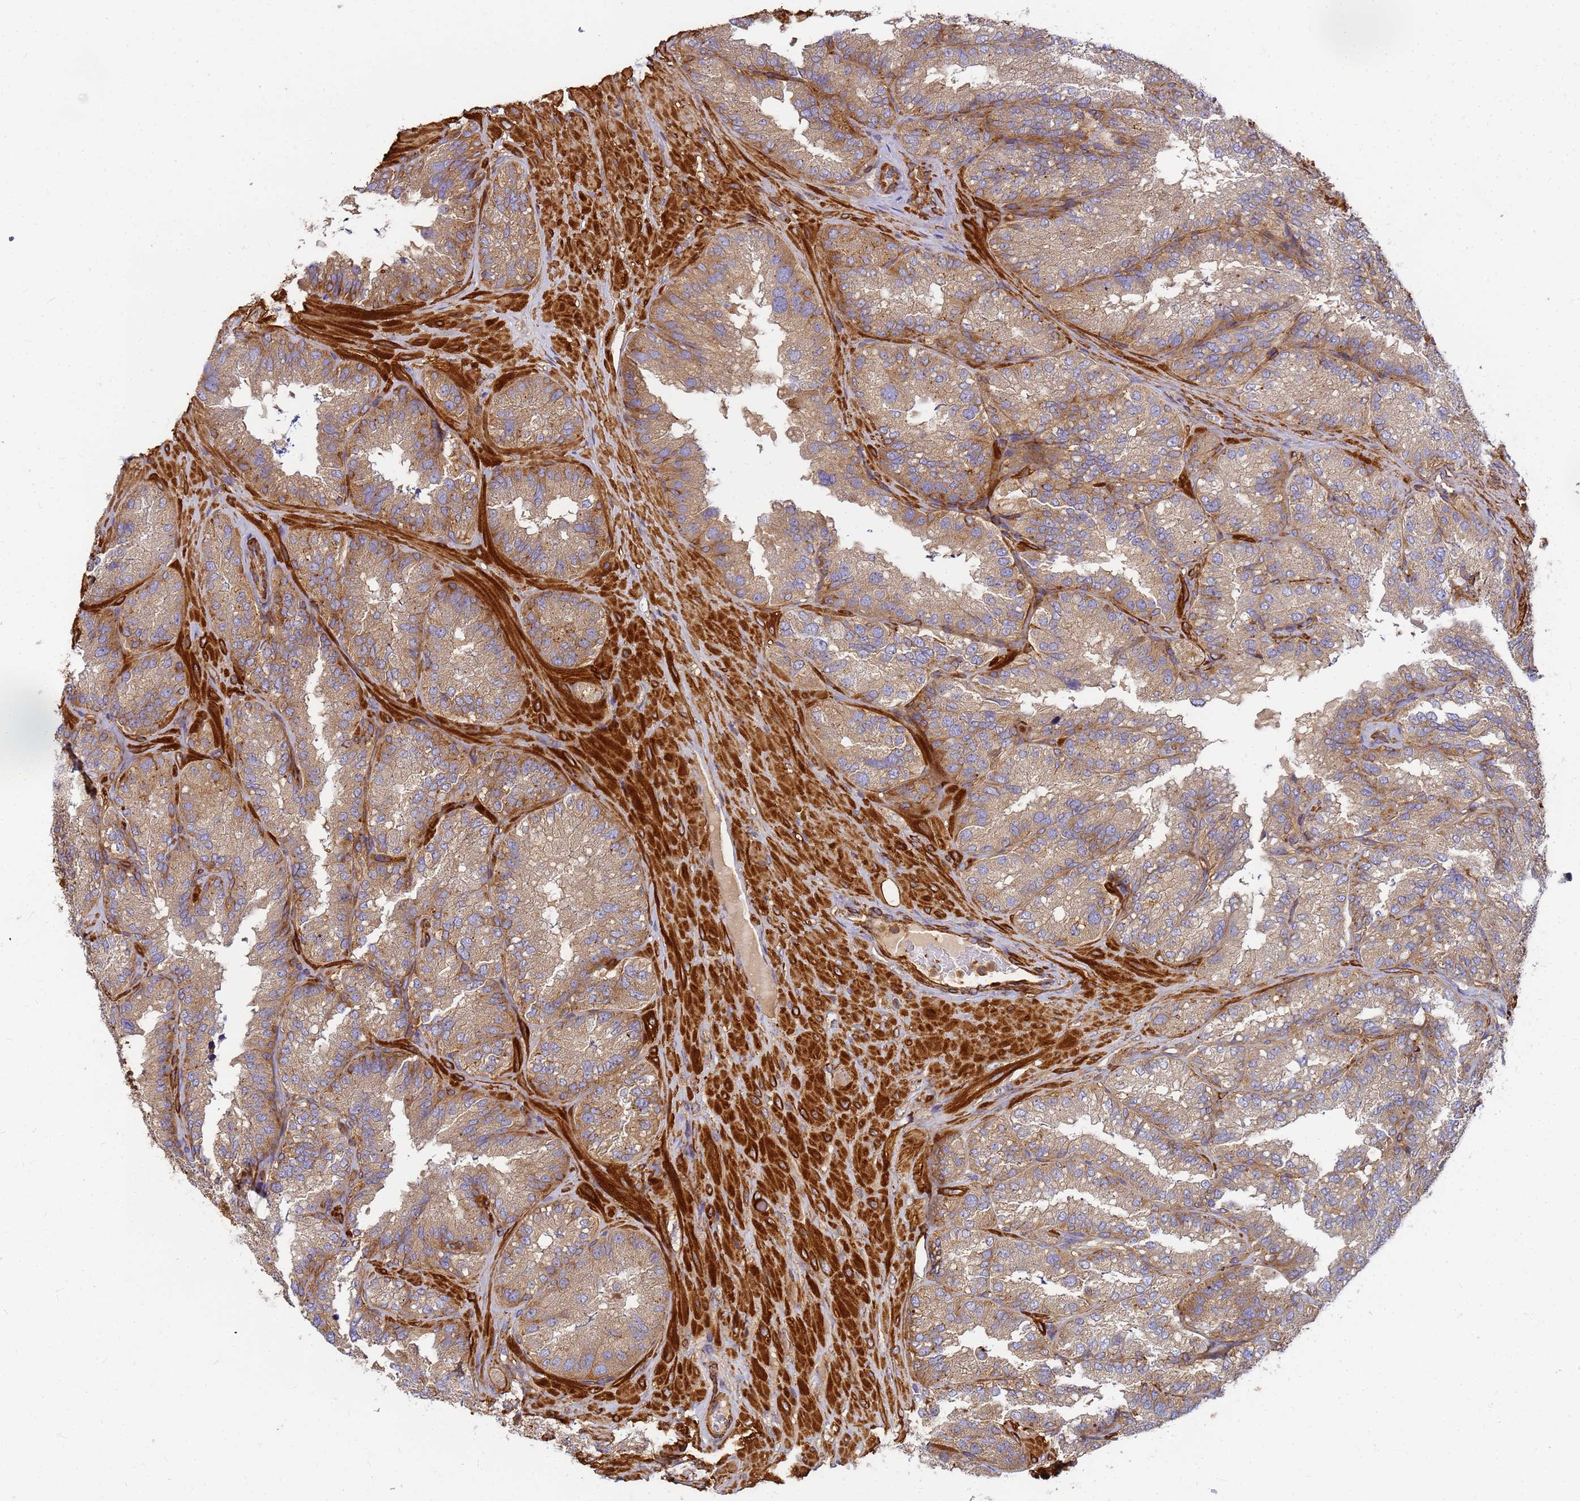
{"staining": {"intensity": "moderate", "quantity": ">75%", "location": "cytoplasmic/membranous"}, "tissue": "seminal vesicle", "cell_type": "Glandular cells", "image_type": "normal", "snomed": [{"axis": "morphology", "description": "Normal tissue, NOS"}, {"axis": "topography", "description": "Seminal veicle"}], "caption": "DAB immunohistochemical staining of benign human seminal vesicle reveals moderate cytoplasmic/membranous protein expression in about >75% of glandular cells.", "gene": "C2CD5", "patient": {"sex": "male", "age": 58}}